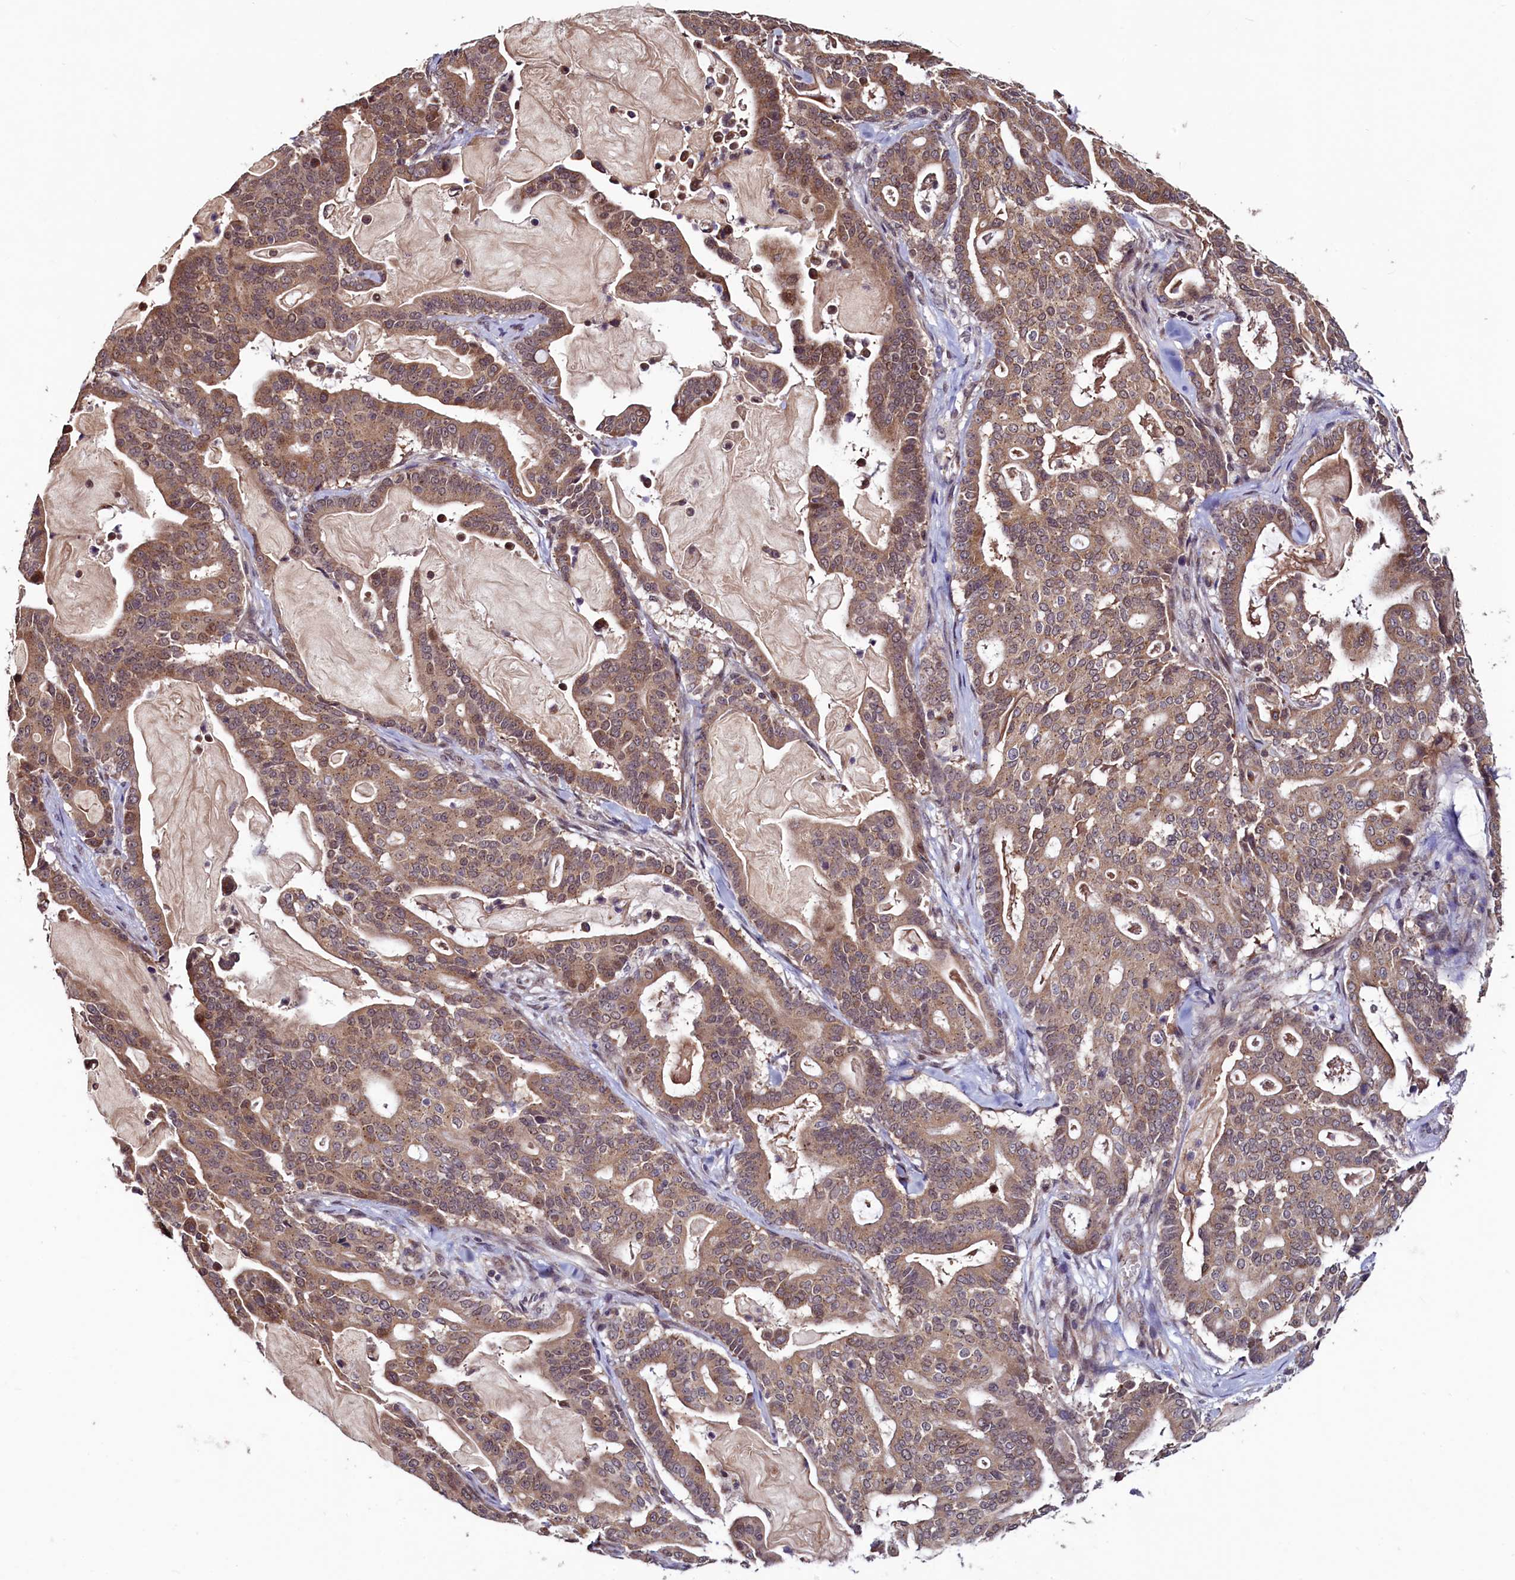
{"staining": {"intensity": "moderate", "quantity": ">75%", "location": "cytoplasmic/membranous"}, "tissue": "pancreatic cancer", "cell_type": "Tumor cells", "image_type": "cancer", "snomed": [{"axis": "morphology", "description": "Adenocarcinoma, NOS"}, {"axis": "topography", "description": "Pancreas"}], "caption": "A high-resolution photomicrograph shows immunohistochemistry (IHC) staining of adenocarcinoma (pancreatic), which exhibits moderate cytoplasmic/membranous staining in about >75% of tumor cells.", "gene": "SEC24C", "patient": {"sex": "male", "age": 63}}